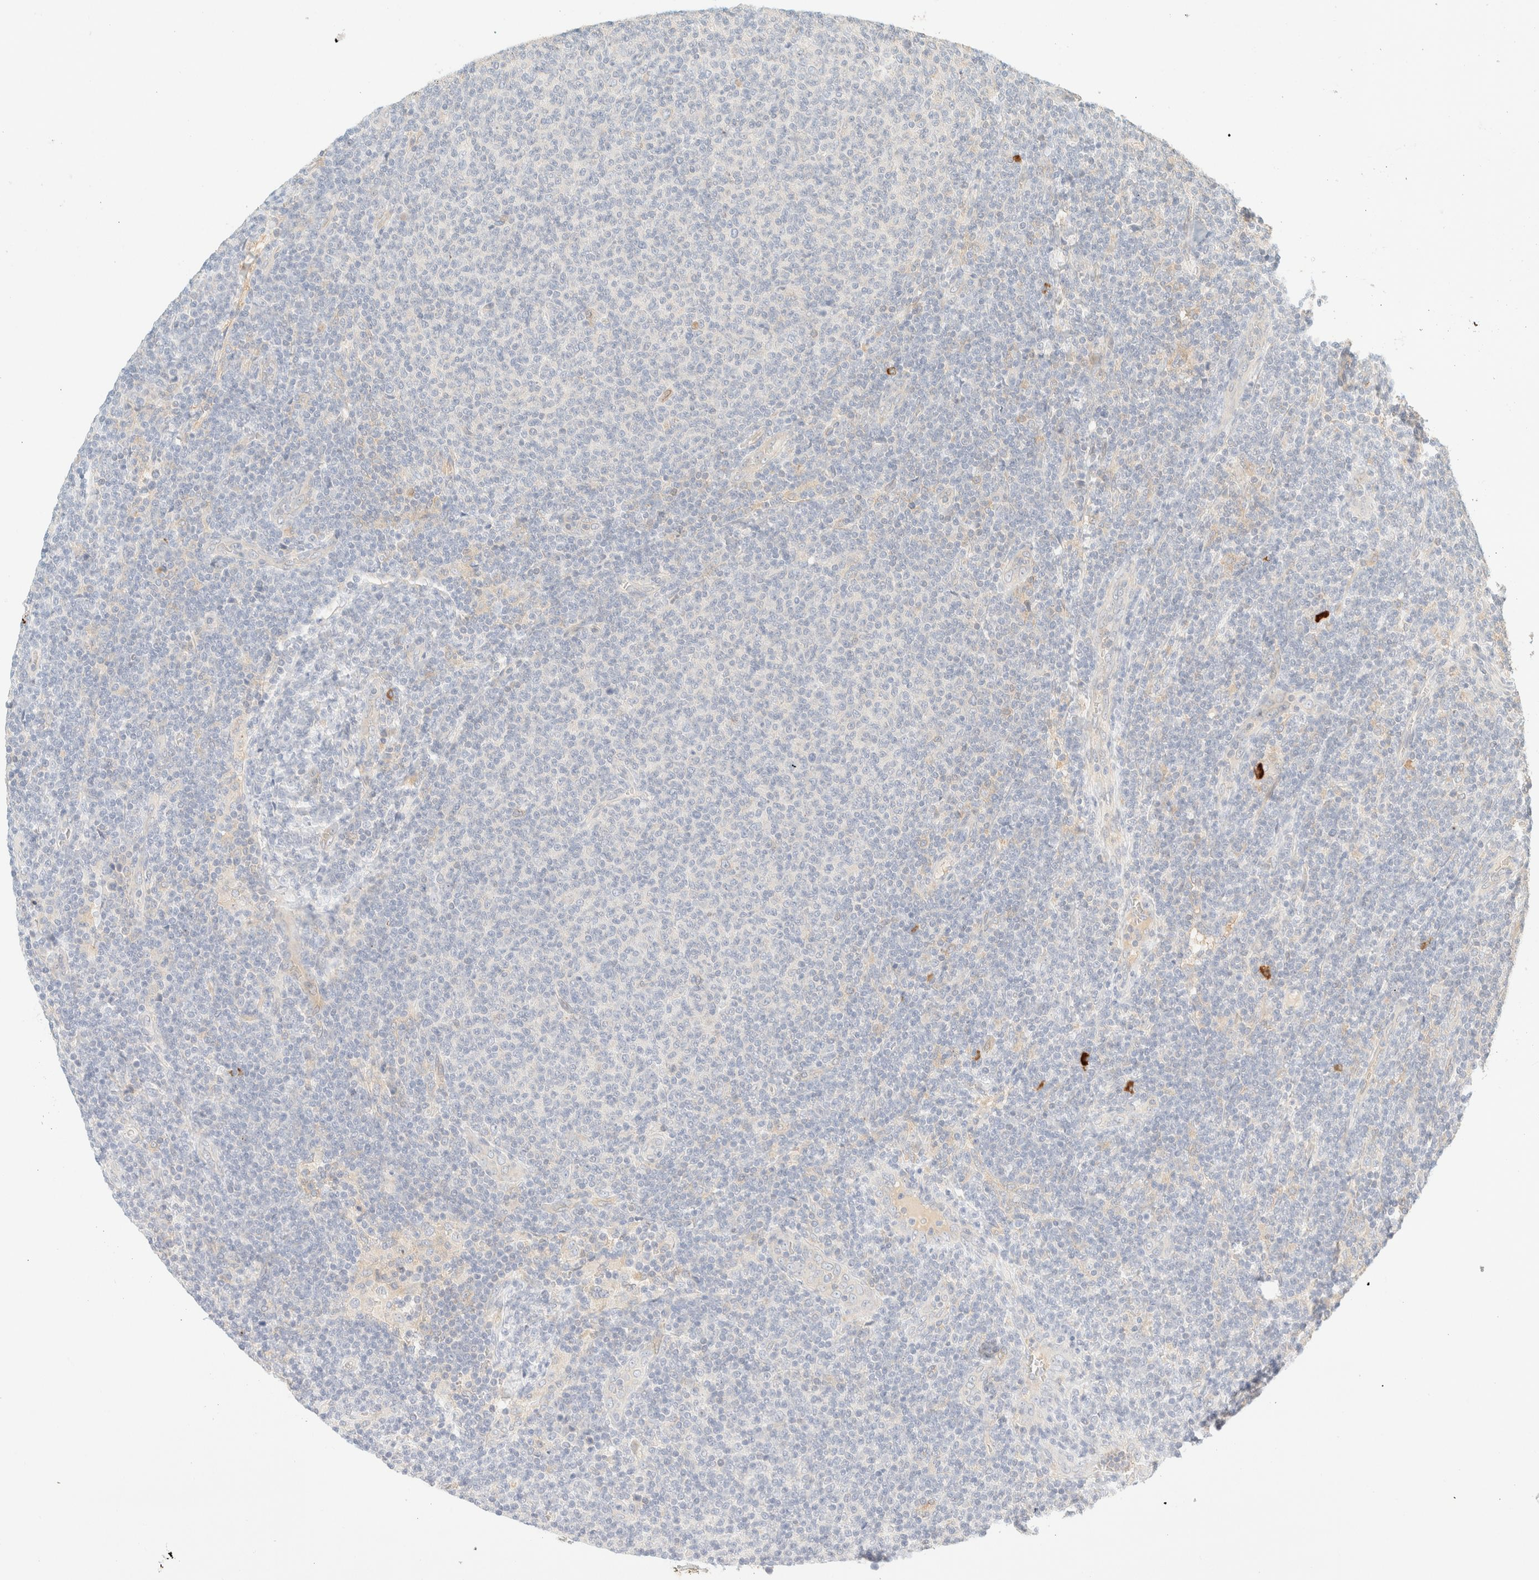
{"staining": {"intensity": "negative", "quantity": "none", "location": "none"}, "tissue": "lymphoma", "cell_type": "Tumor cells", "image_type": "cancer", "snomed": [{"axis": "morphology", "description": "Malignant lymphoma, non-Hodgkin's type, Low grade"}, {"axis": "topography", "description": "Lymph node"}], "caption": "The histopathology image reveals no staining of tumor cells in low-grade malignant lymphoma, non-Hodgkin's type.", "gene": "FHOD1", "patient": {"sex": "male", "age": 66}}